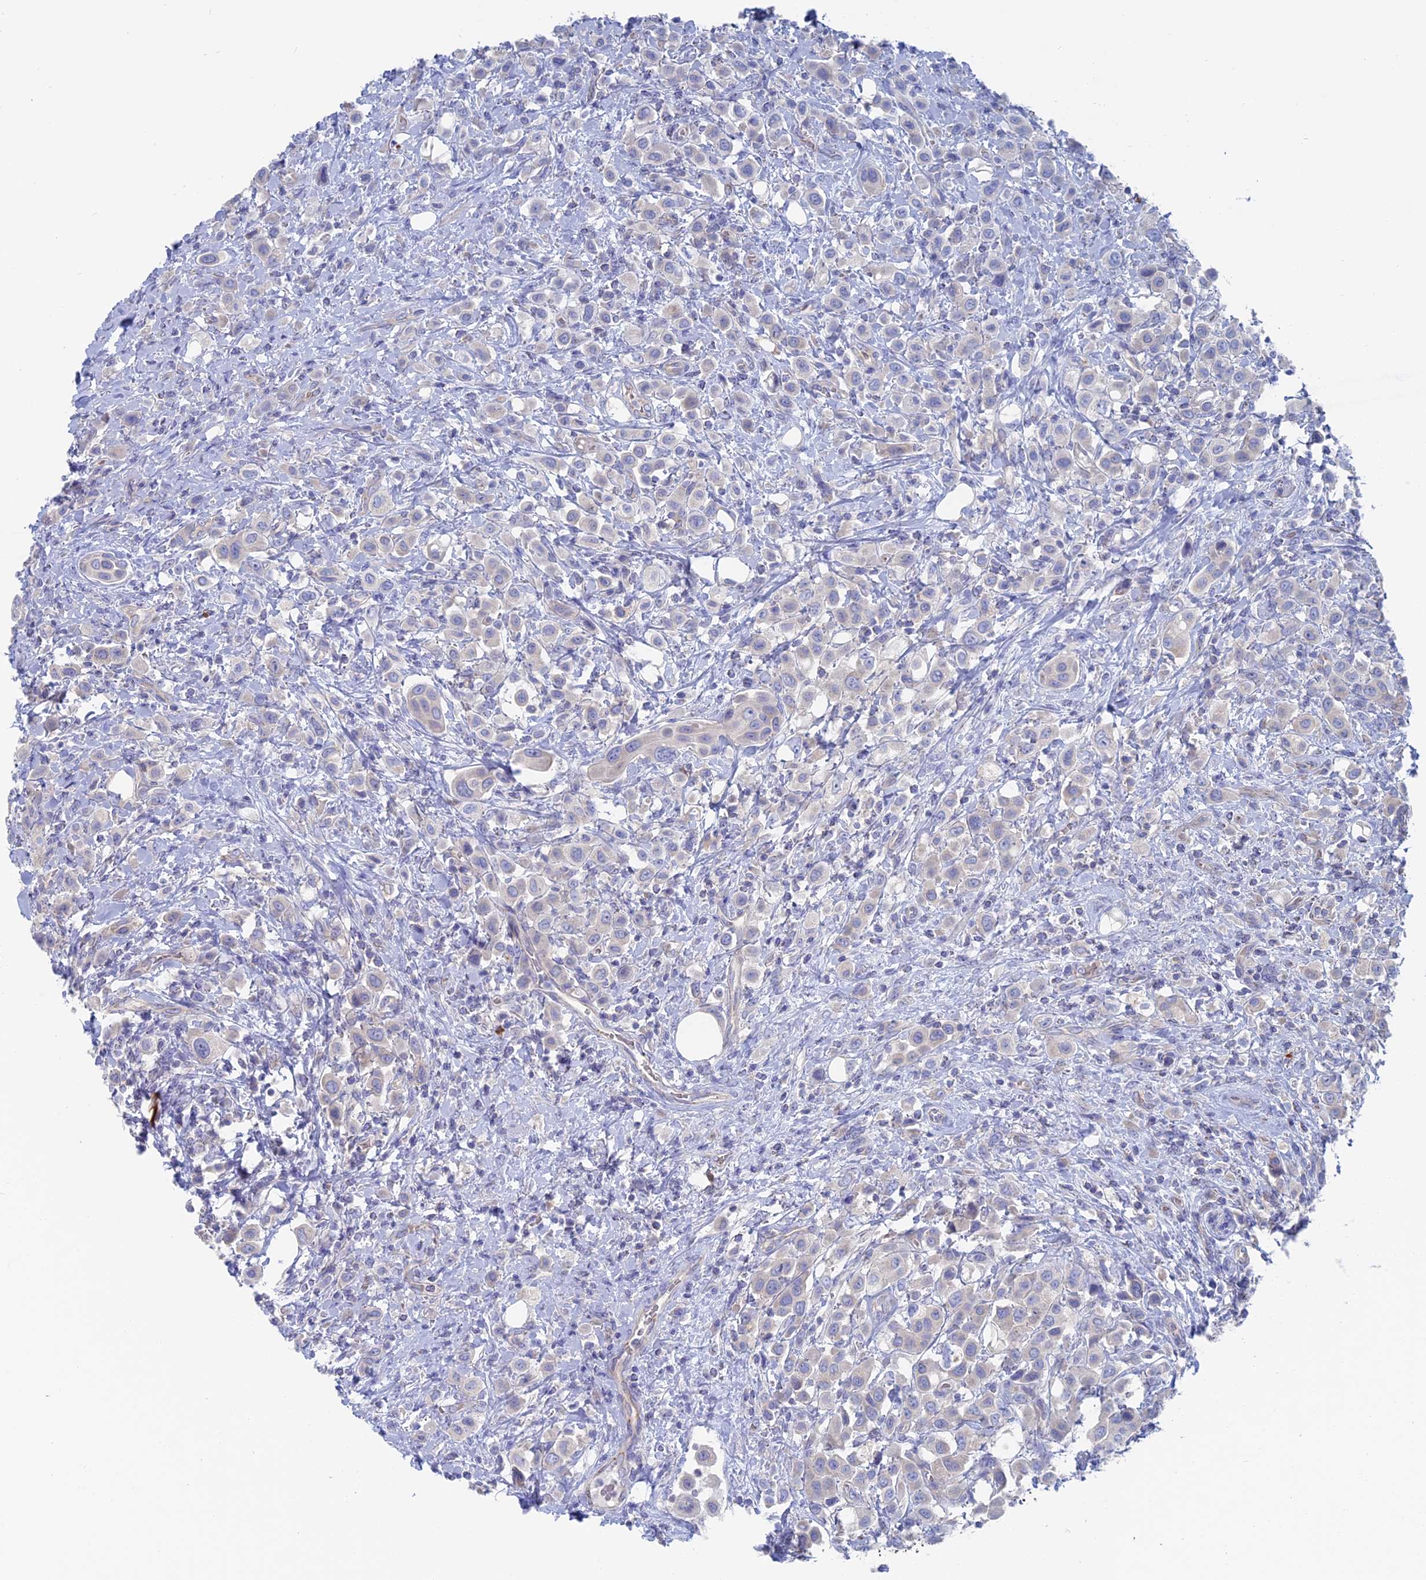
{"staining": {"intensity": "negative", "quantity": "none", "location": "none"}, "tissue": "urothelial cancer", "cell_type": "Tumor cells", "image_type": "cancer", "snomed": [{"axis": "morphology", "description": "Urothelial carcinoma, High grade"}, {"axis": "topography", "description": "Urinary bladder"}], "caption": "This is an immunohistochemistry (IHC) micrograph of human urothelial cancer. There is no positivity in tumor cells.", "gene": "TBC1D30", "patient": {"sex": "male", "age": 50}}